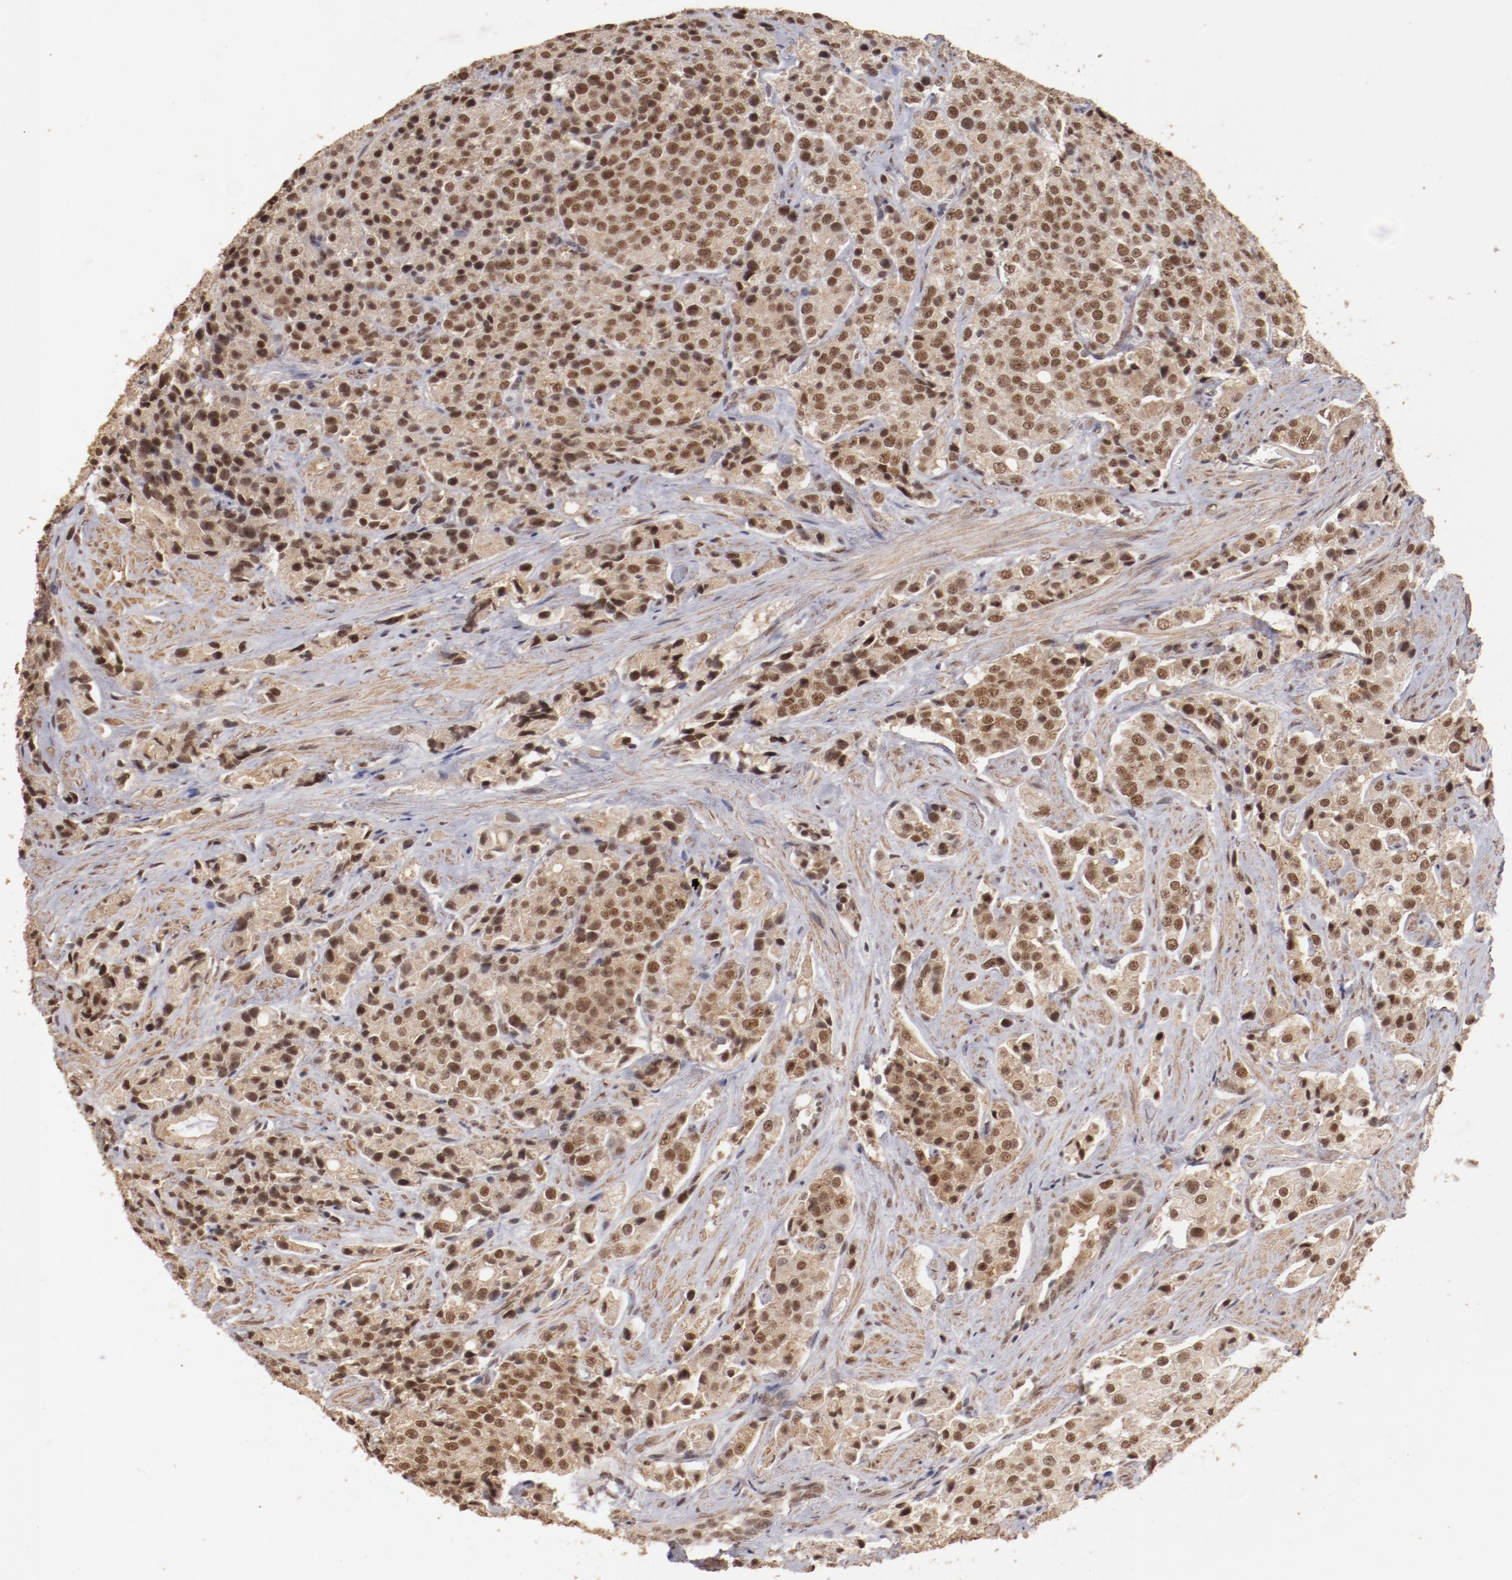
{"staining": {"intensity": "moderate", "quantity": ">75%", "location": "cytoplasmic/membranous,nuclear"}, "tissue": "prostate cancer", "cell_type": "Tumor cells", "image_type": "cancer", "snomed": [{"axis": "morphology", "description": "Adenocarcinoma, Medium grade"}, {"axis": "topography", "description": "Prostate"}], "caption": "There is medium levels of moderate cytoplasmic/membranous and nuclear staining in tumor cells of medium-grade adenocarcinoma (prostate), as demonstrated by immunohistochemical staining (brown color).", "gene": "CLOCK", "patient": {"sex": "male", "age": 70}}